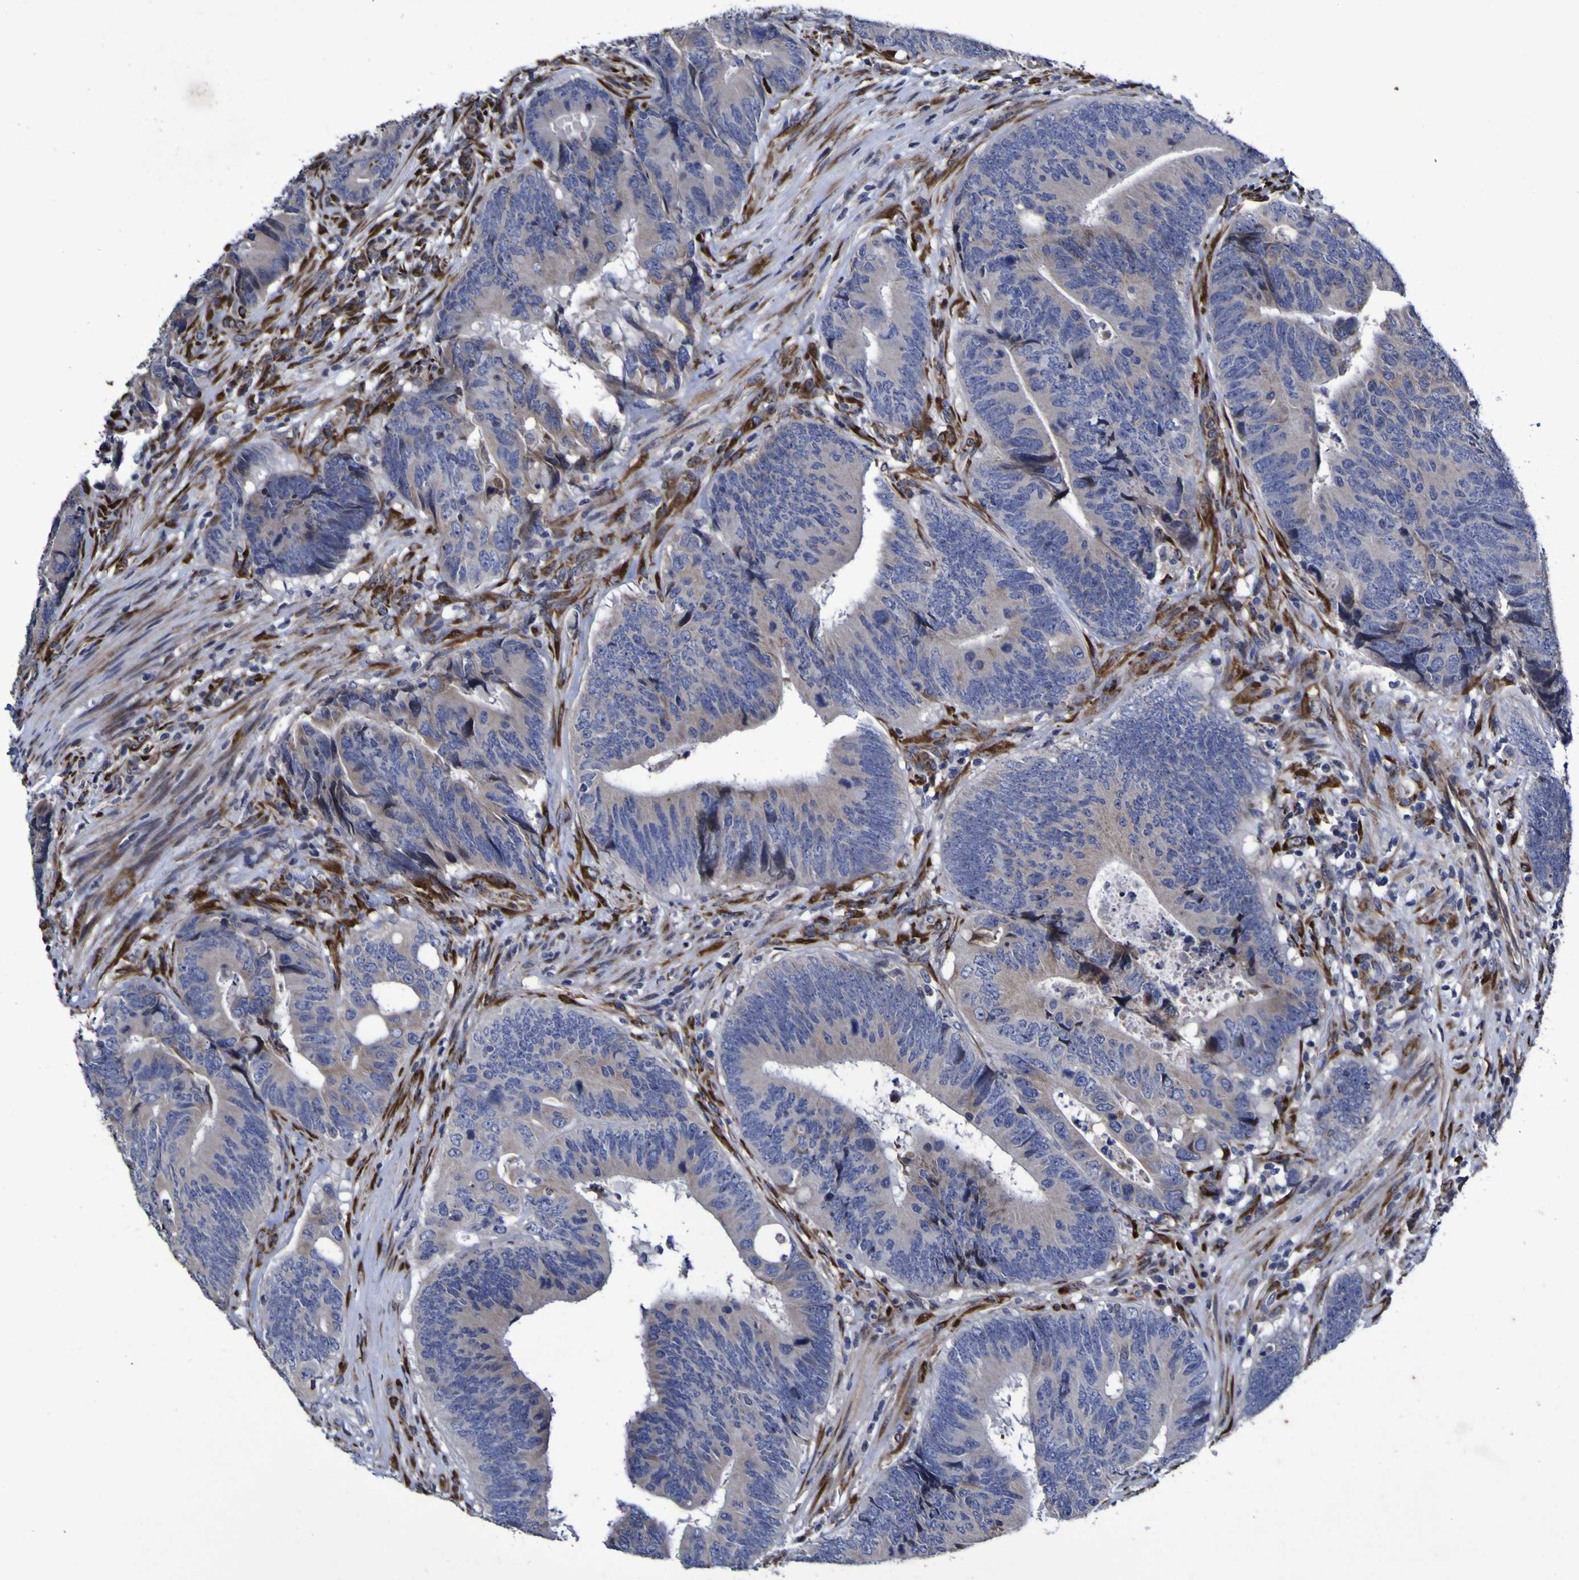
{"staining": {"intensity": "weak", "quantity": "<25%", "location": "cytoplasmic/membranous"}, "tissue": "colorectal cancer", "cell_type": "Tumor cells", "image_type": "cancer", "snomed": [{"axis": "morphology", "description": "Normal tissue, NOS"}, {"axis": "morphology", "description": "Adenocarcinoma, NOS"}, {"axis": "topography", "description": "Colon"}], "caption": "Immunohistochemical staining of colorectal cancer shows no significant positivity in tumor cells.", "gene": "P3H1", "patient": {"sex": "male", "age": 56}}